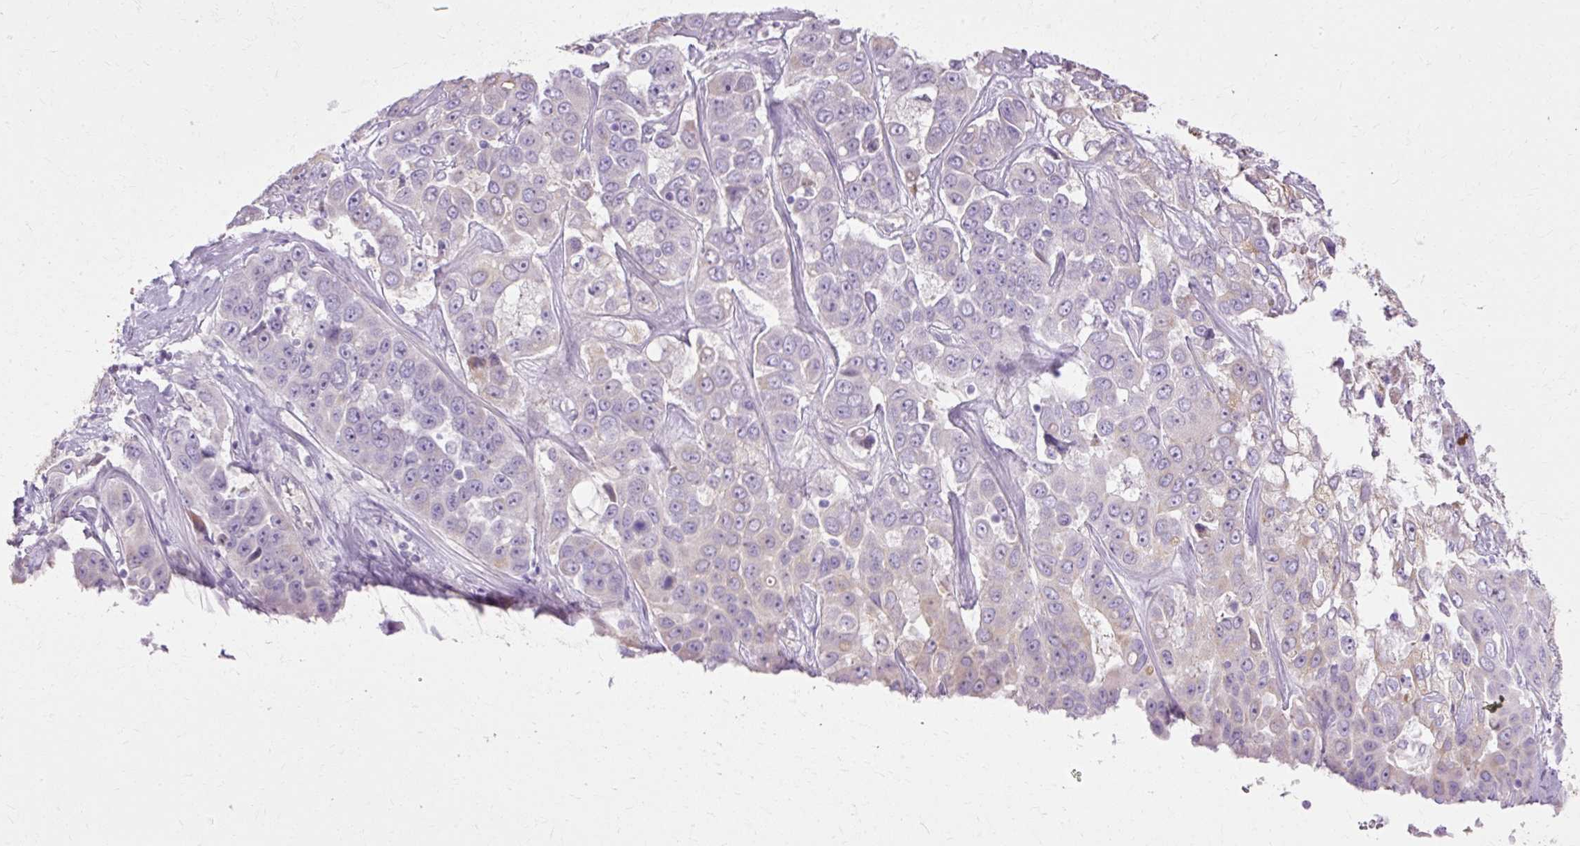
{"staining": {"intensity": "weak", "quantity": "<25%", "location": "cytoplasmic/membranous"}, "tissue": "liver cancer", "cell_type": "Tumor cells", "image_type": "cancer", "snomed": [{"axis": "morphology", "description": "Cholangiocarcinoma"}, {"axis": "topography", "description": "Liver"}], "caption": "High magnification brightfield microscopy of cholangiocarcinoma (liver) stained with DAB (brown) and counterstained with hematoxylin (blue): tumor cells show no significant positivity.", "gene": "HSD11B1", "patient": {"sex": "female", "age": 52}}